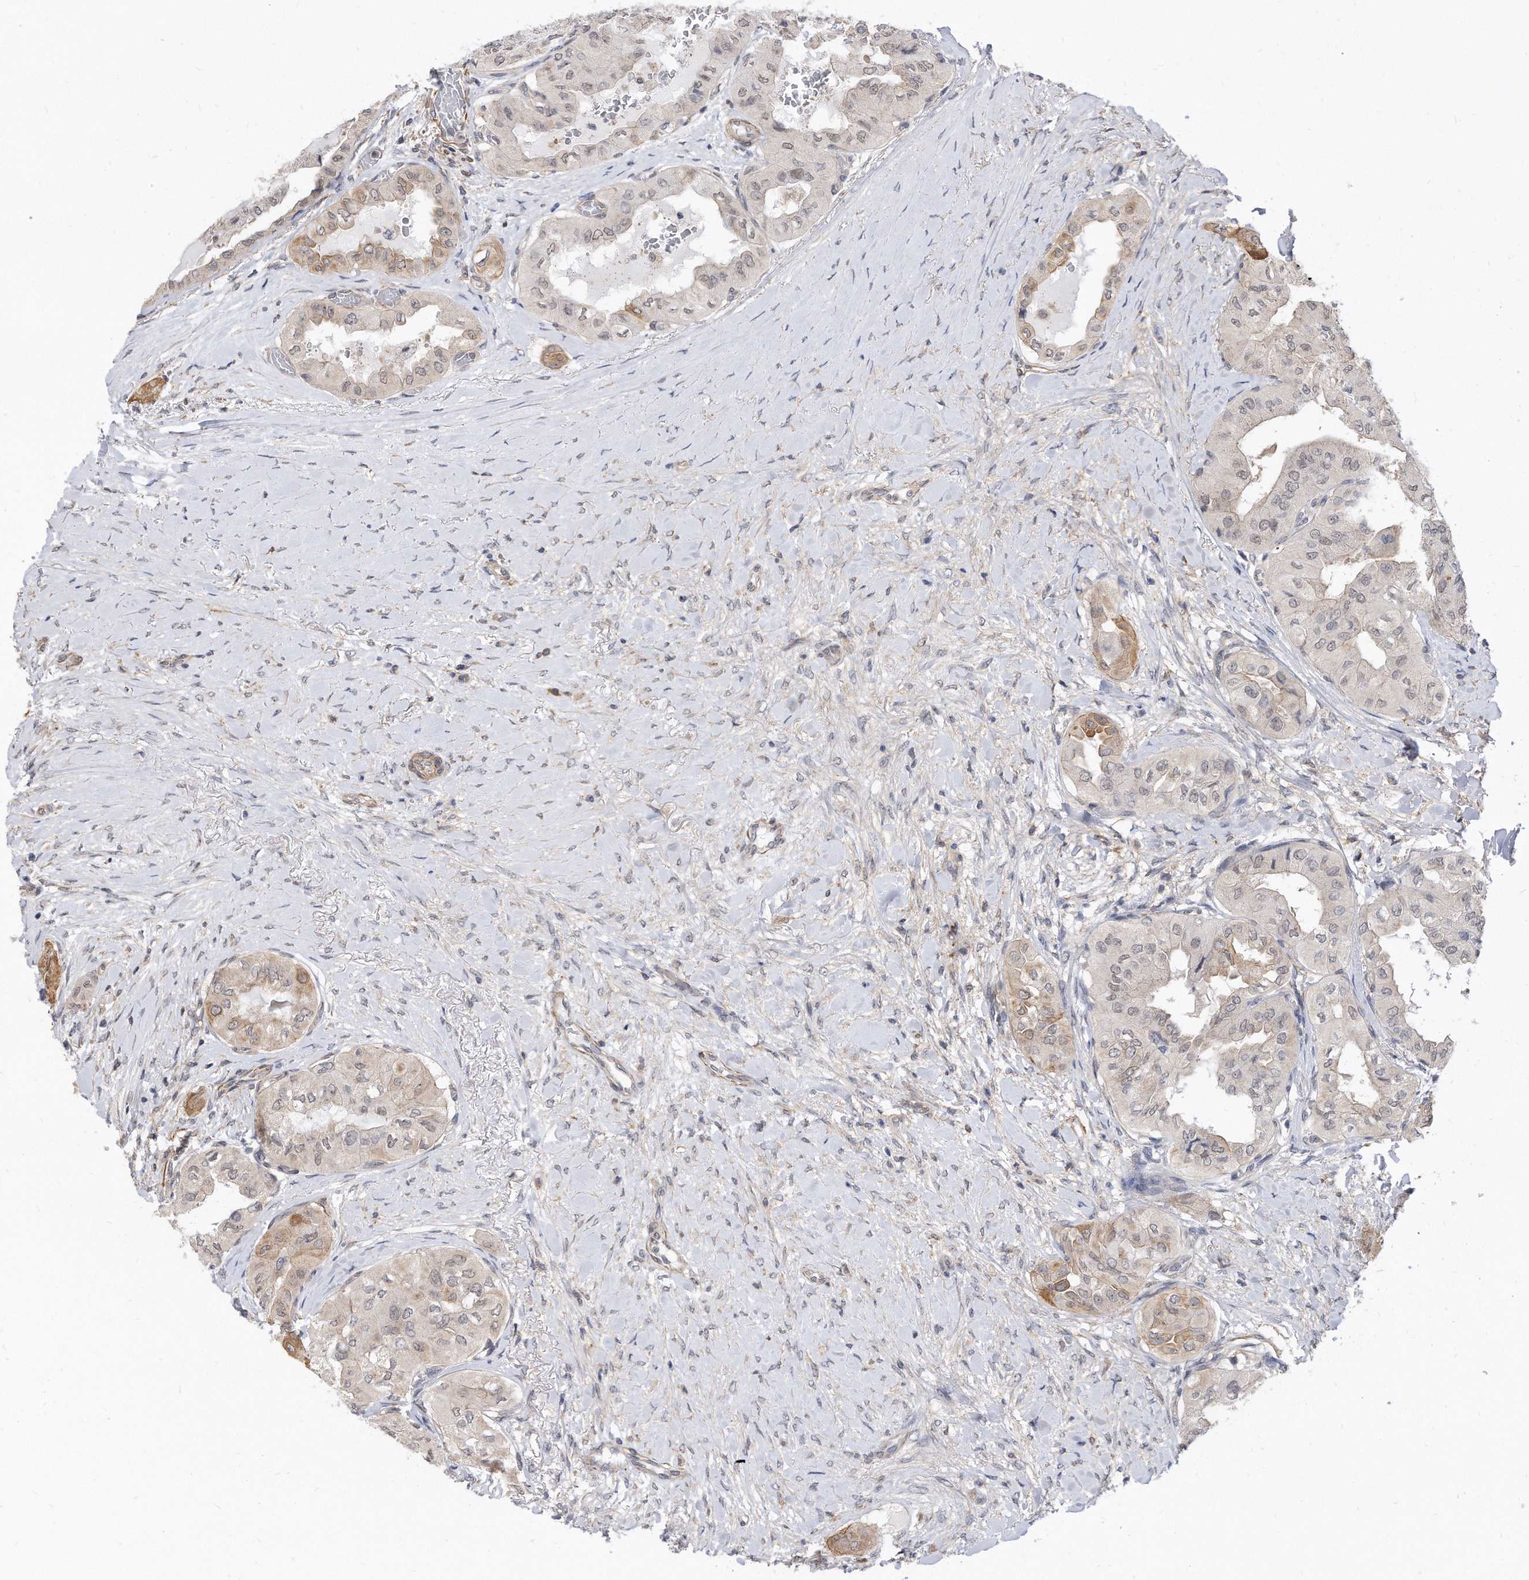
{"staining": {"intensity": "weak", "quantity": "25%-75%", "location": "cytoplasmic/membranous"}, "tissue": "thyroid cancer", "cell_type": "Tumor cells", "image_type": "cancer", "snomed": [{"axis": "morphology", "description": "Papillary adenocarcinoma, NOS"}, {"axis": "topography", "description": "Thyroid gland"}], "caption": "Papillary adenocarcinoma (thyroid) stained for a protein (brown) reveals weak cytoplasmic/membranous positive expression in about 25%-75% of tumor cells.", "gene": "TCP1", "patient": {"sex": "female", "age": 59}}